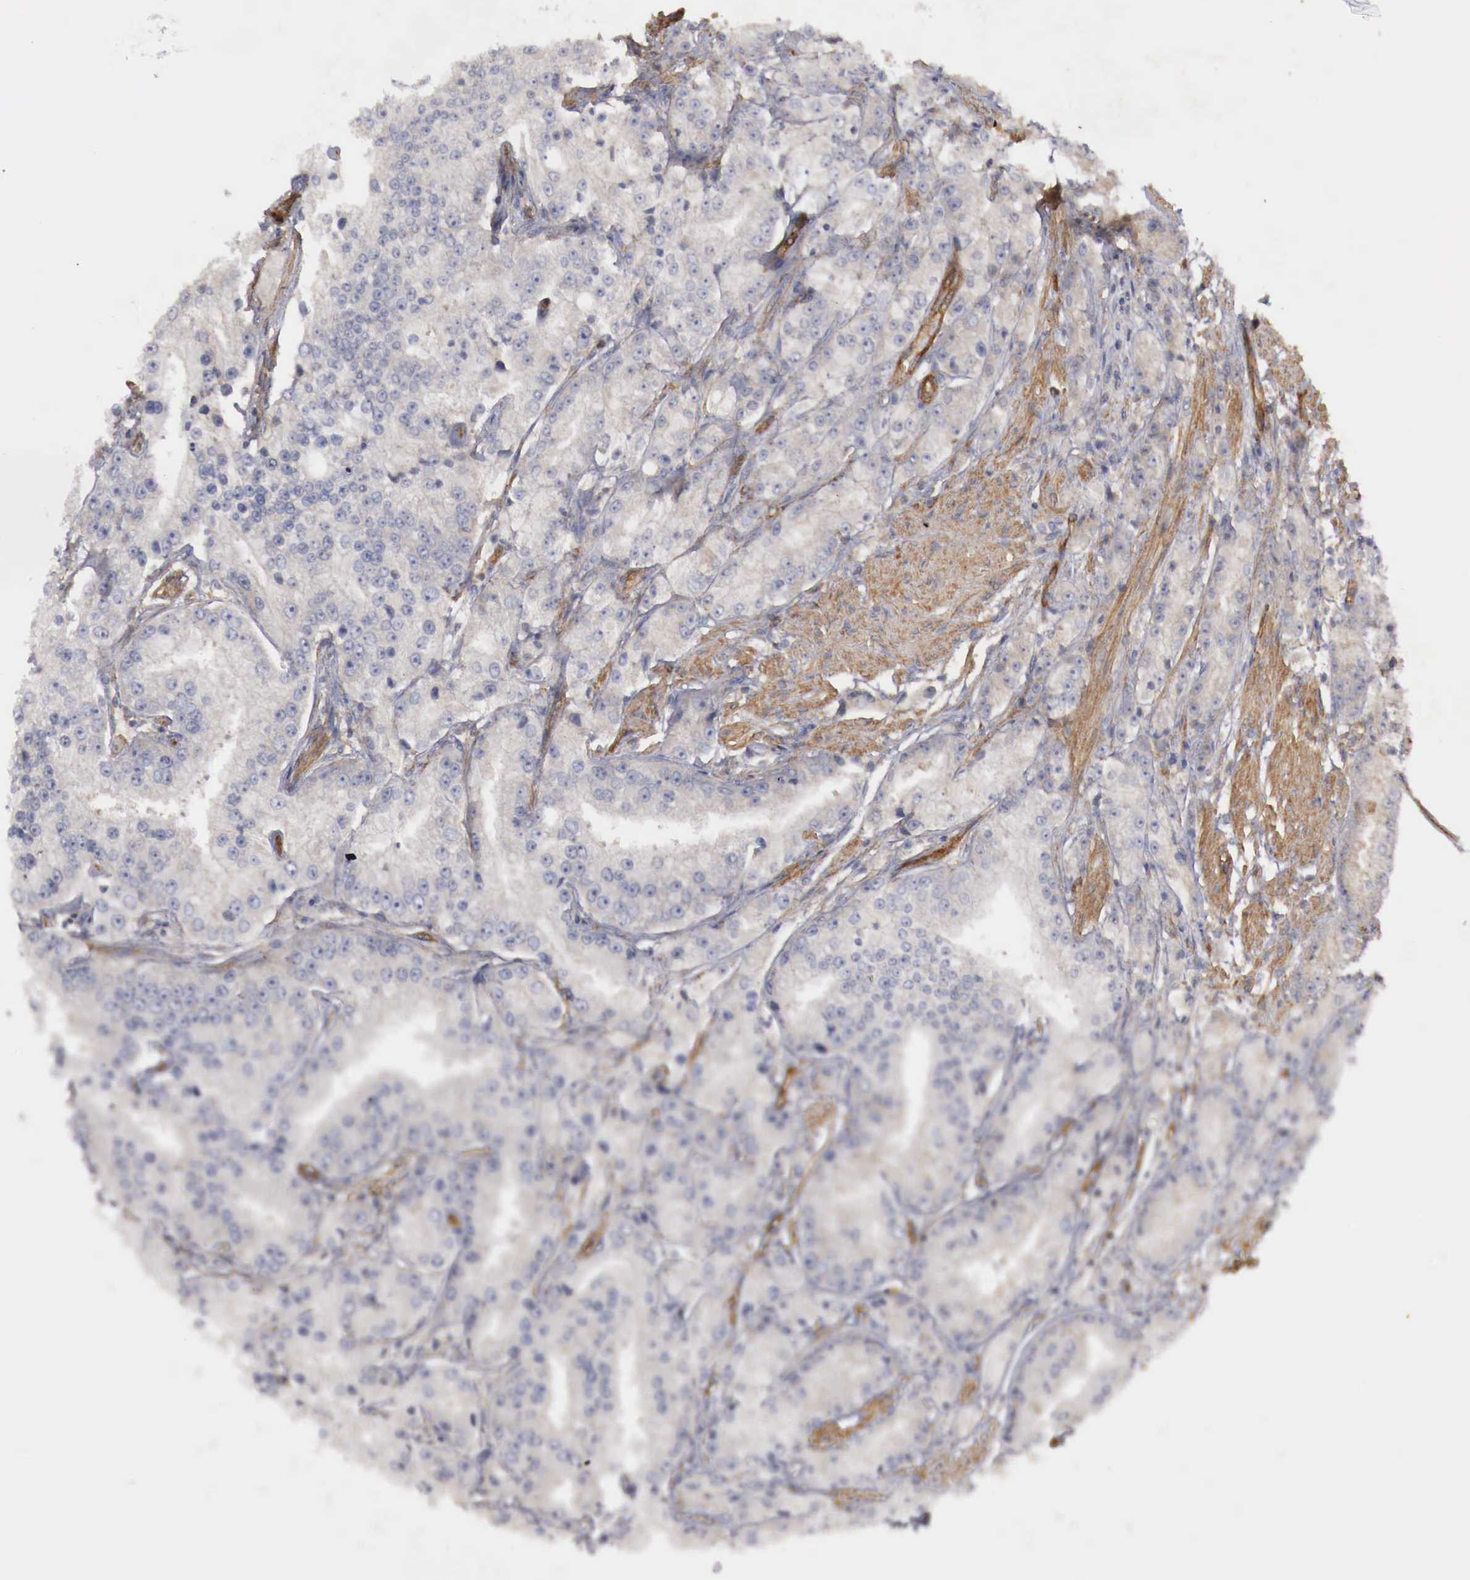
{"staining": {"intensity": "weak", "quantity": ">75%", "location": "cytoplasmic/membranous"}, "tissue": "prostate cancer", "cell_type": "Tumor cells", "image_type": "cancer", "snomed": [{"axis": "morphology", "description": "Adenocarcinoma, Medium grade"}, {"axis": "topography", "description": "Prostate"}], "caption": "The image exhibits staining of prostate cancer (medium-grade adenocarcinoma), revealing weak cytoplasmic/membranous protein expression (brown color) within tumor cells.", "gene": "ARMCX4", "patient": {"sex": "male", "age": 72}}